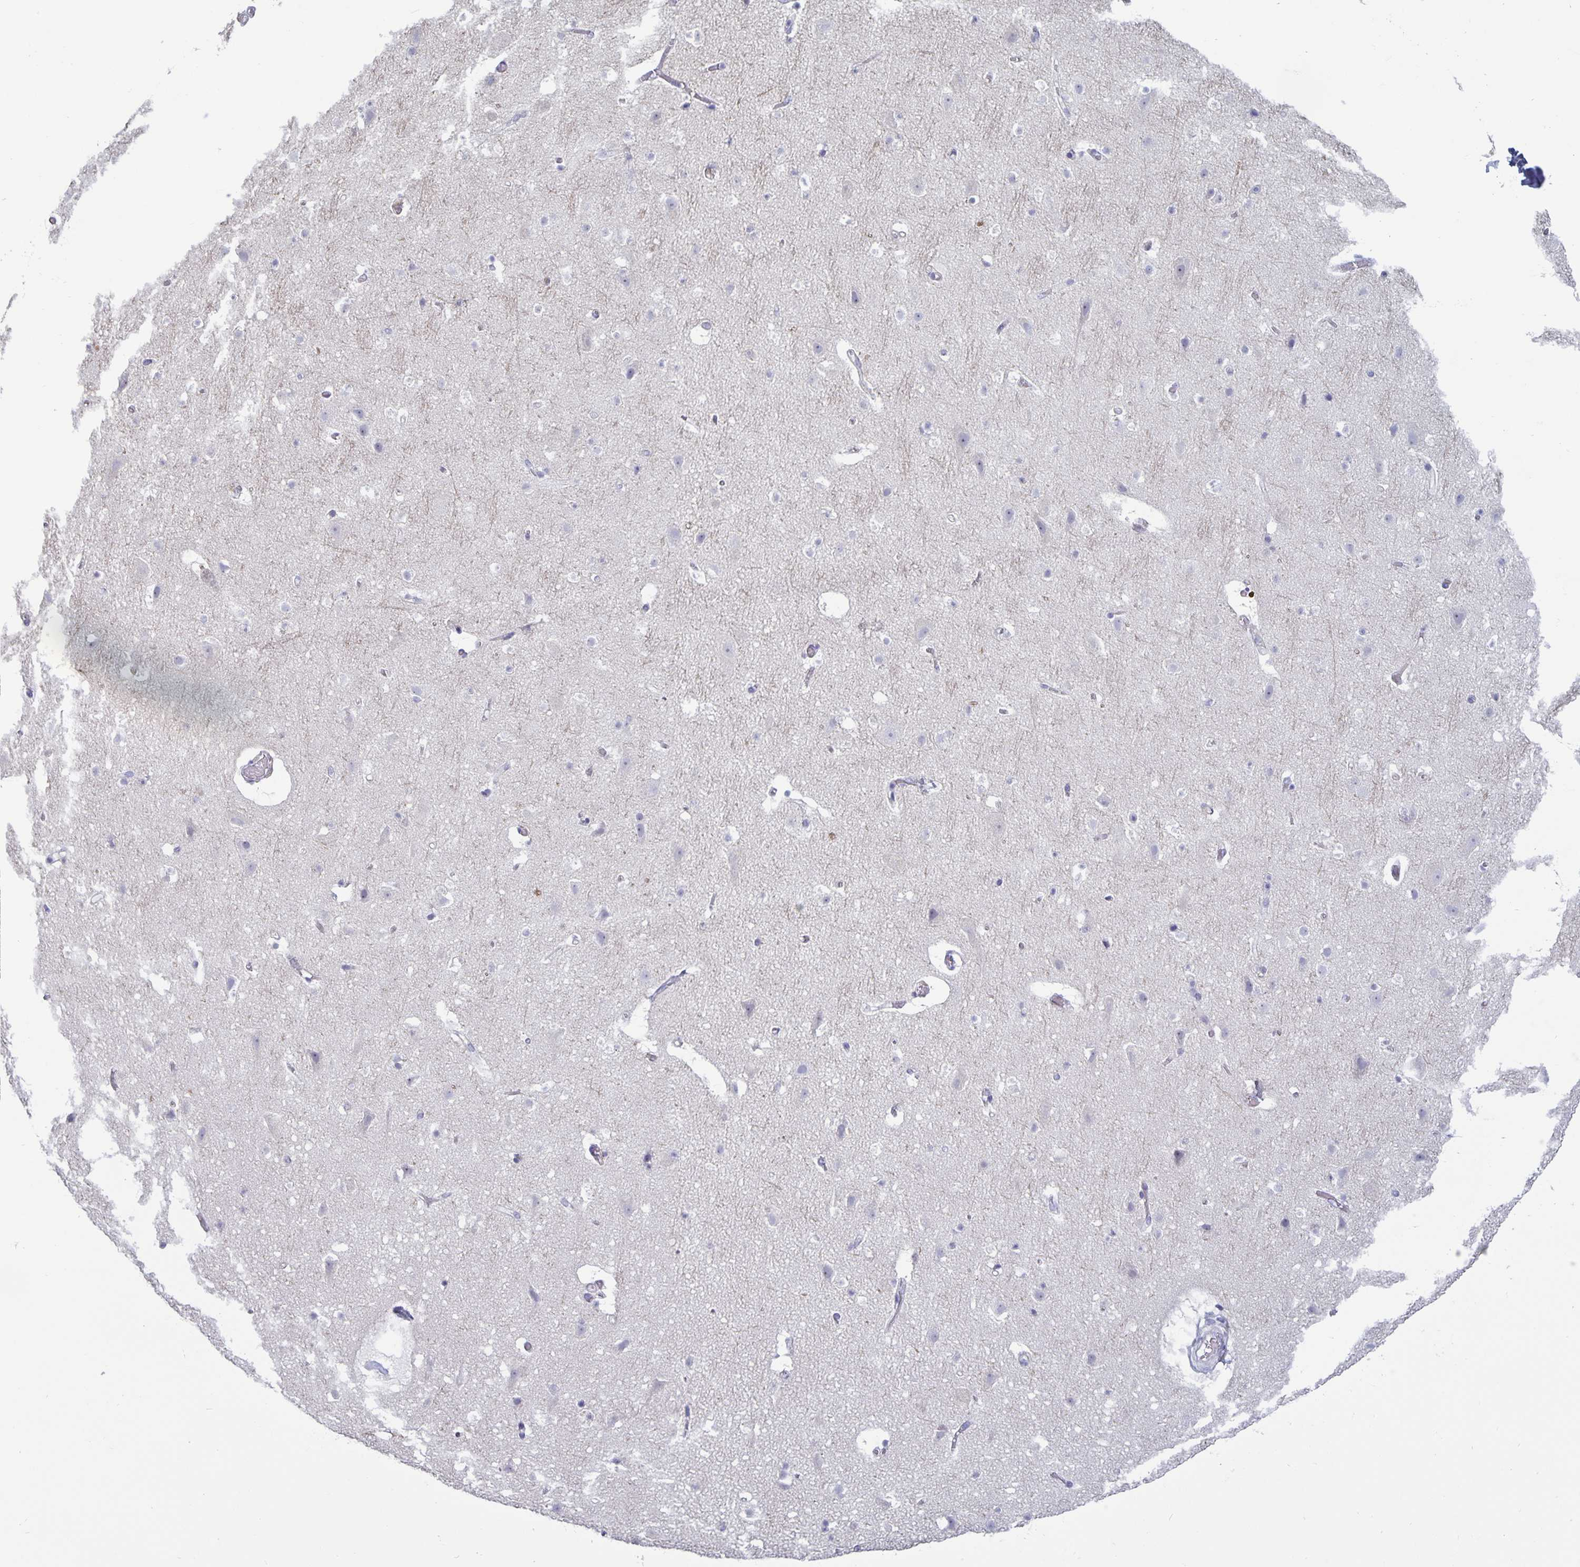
{"staining": {"intensity": "negative", "quantity": "none", "location": "none"}, "tissue": "cerebral cortex", "cell_type": "Endothelial cells", "image_type": "normal", "snomed": [{"axis": "morphology", "description": "Normal tissue, NOS"}, {"axis": "topography", "description": "Cerebral cortex"}], "caption": "This is a image of IHC staining of unremarkable cerebral cortex, which shows no positivity in endothelial cells. (DAB (3,3'-diaminobenzidine) immunohistochemistry, high magnification).", "gene": "PLCB3", "patient": {"sex": "female", "age": 42}}